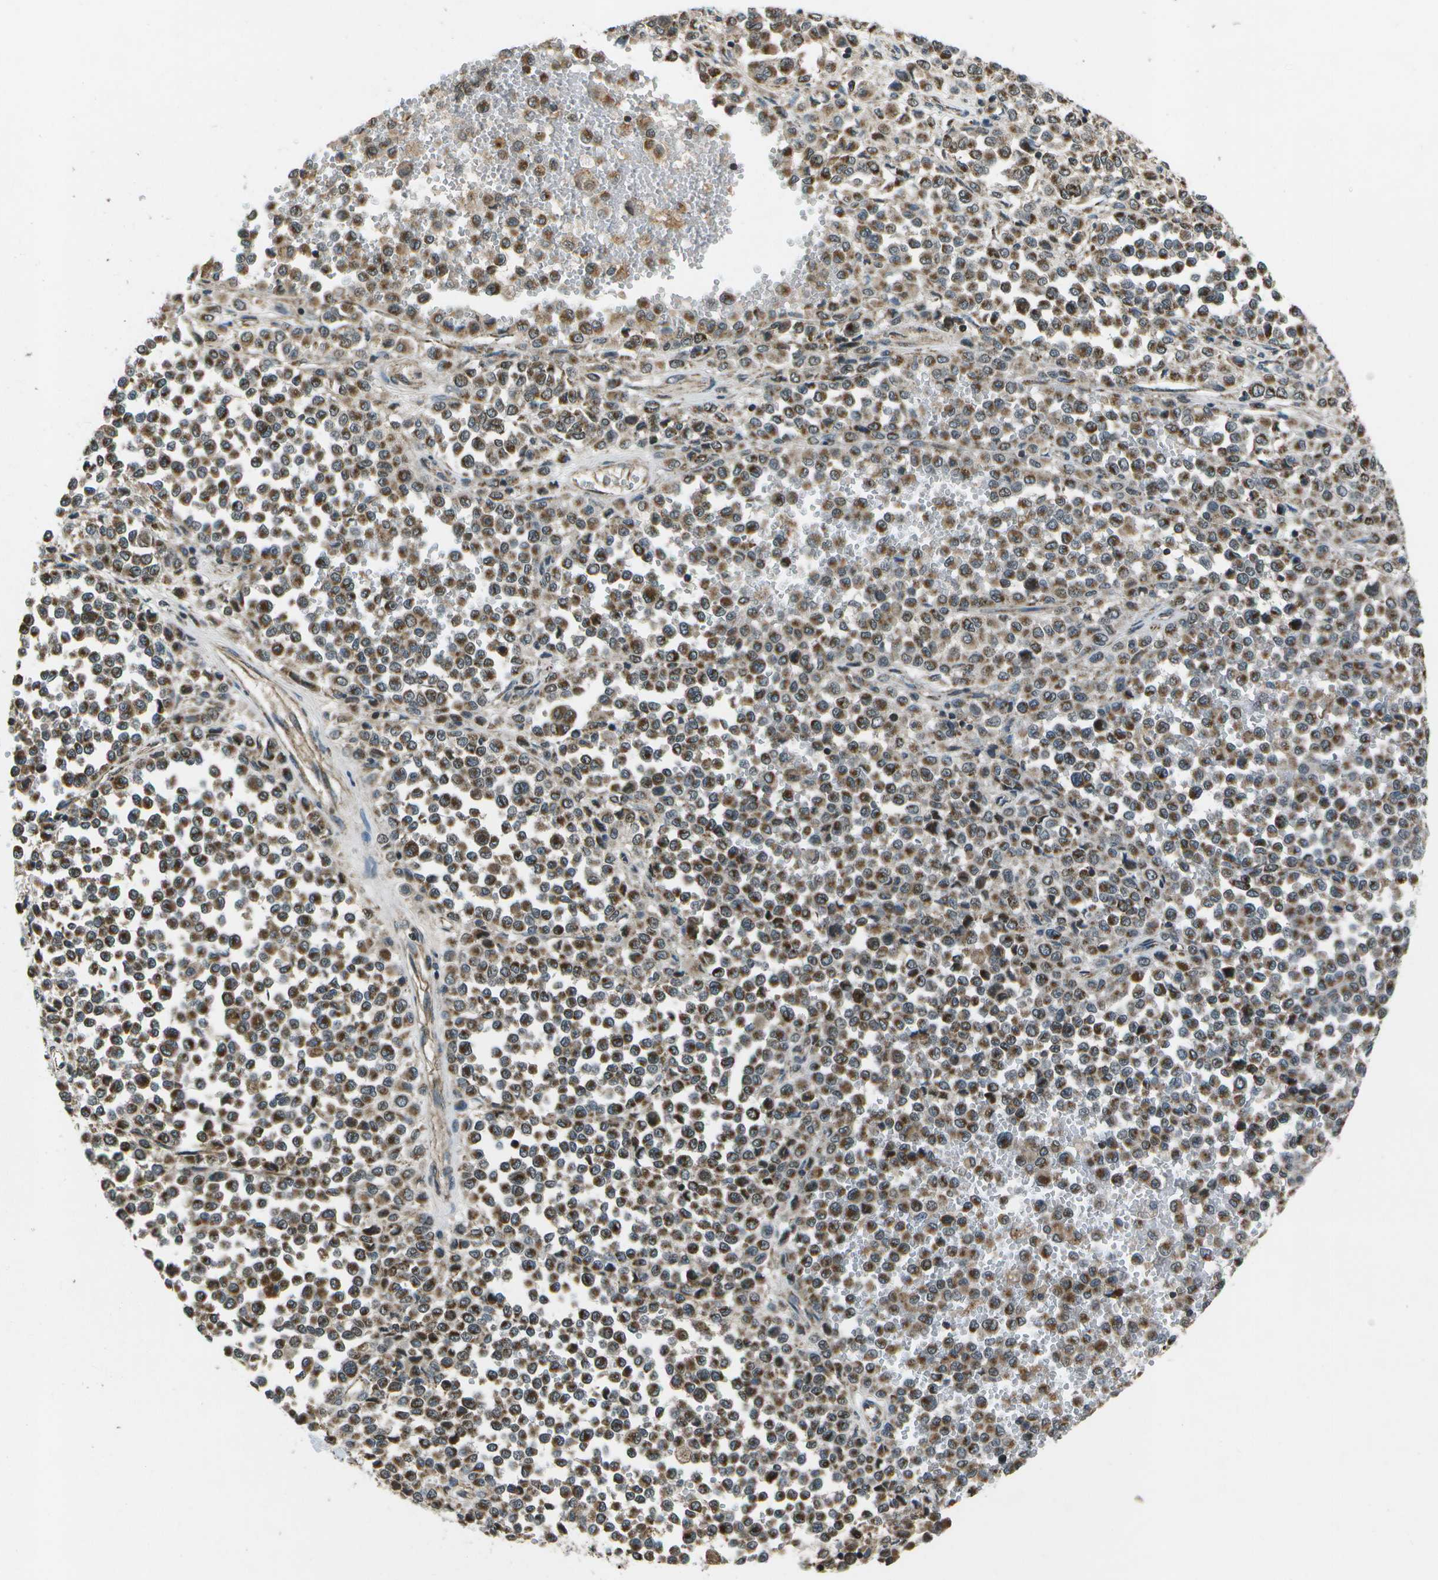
{"staining": {"intensity": "strong", "quantity": ">75%", "location": "cytoplasmic/membranous"}, "tissue": "melanoma", "cell_type": "Tumor cells", "image_type": "cancer", "snomed": [{"axis": "morphology", "description": "Malignant melanoma, Metastatic site"}, {"axis": "topography", "description": "Pancreas"}], "caption": "Melanoma tissue demonstrates strong cytoplasmic/membranous positivity in about >75% of tumor cells", "gene": "EIF2AK1", "patient": {"sex": "female", "age": 30}}